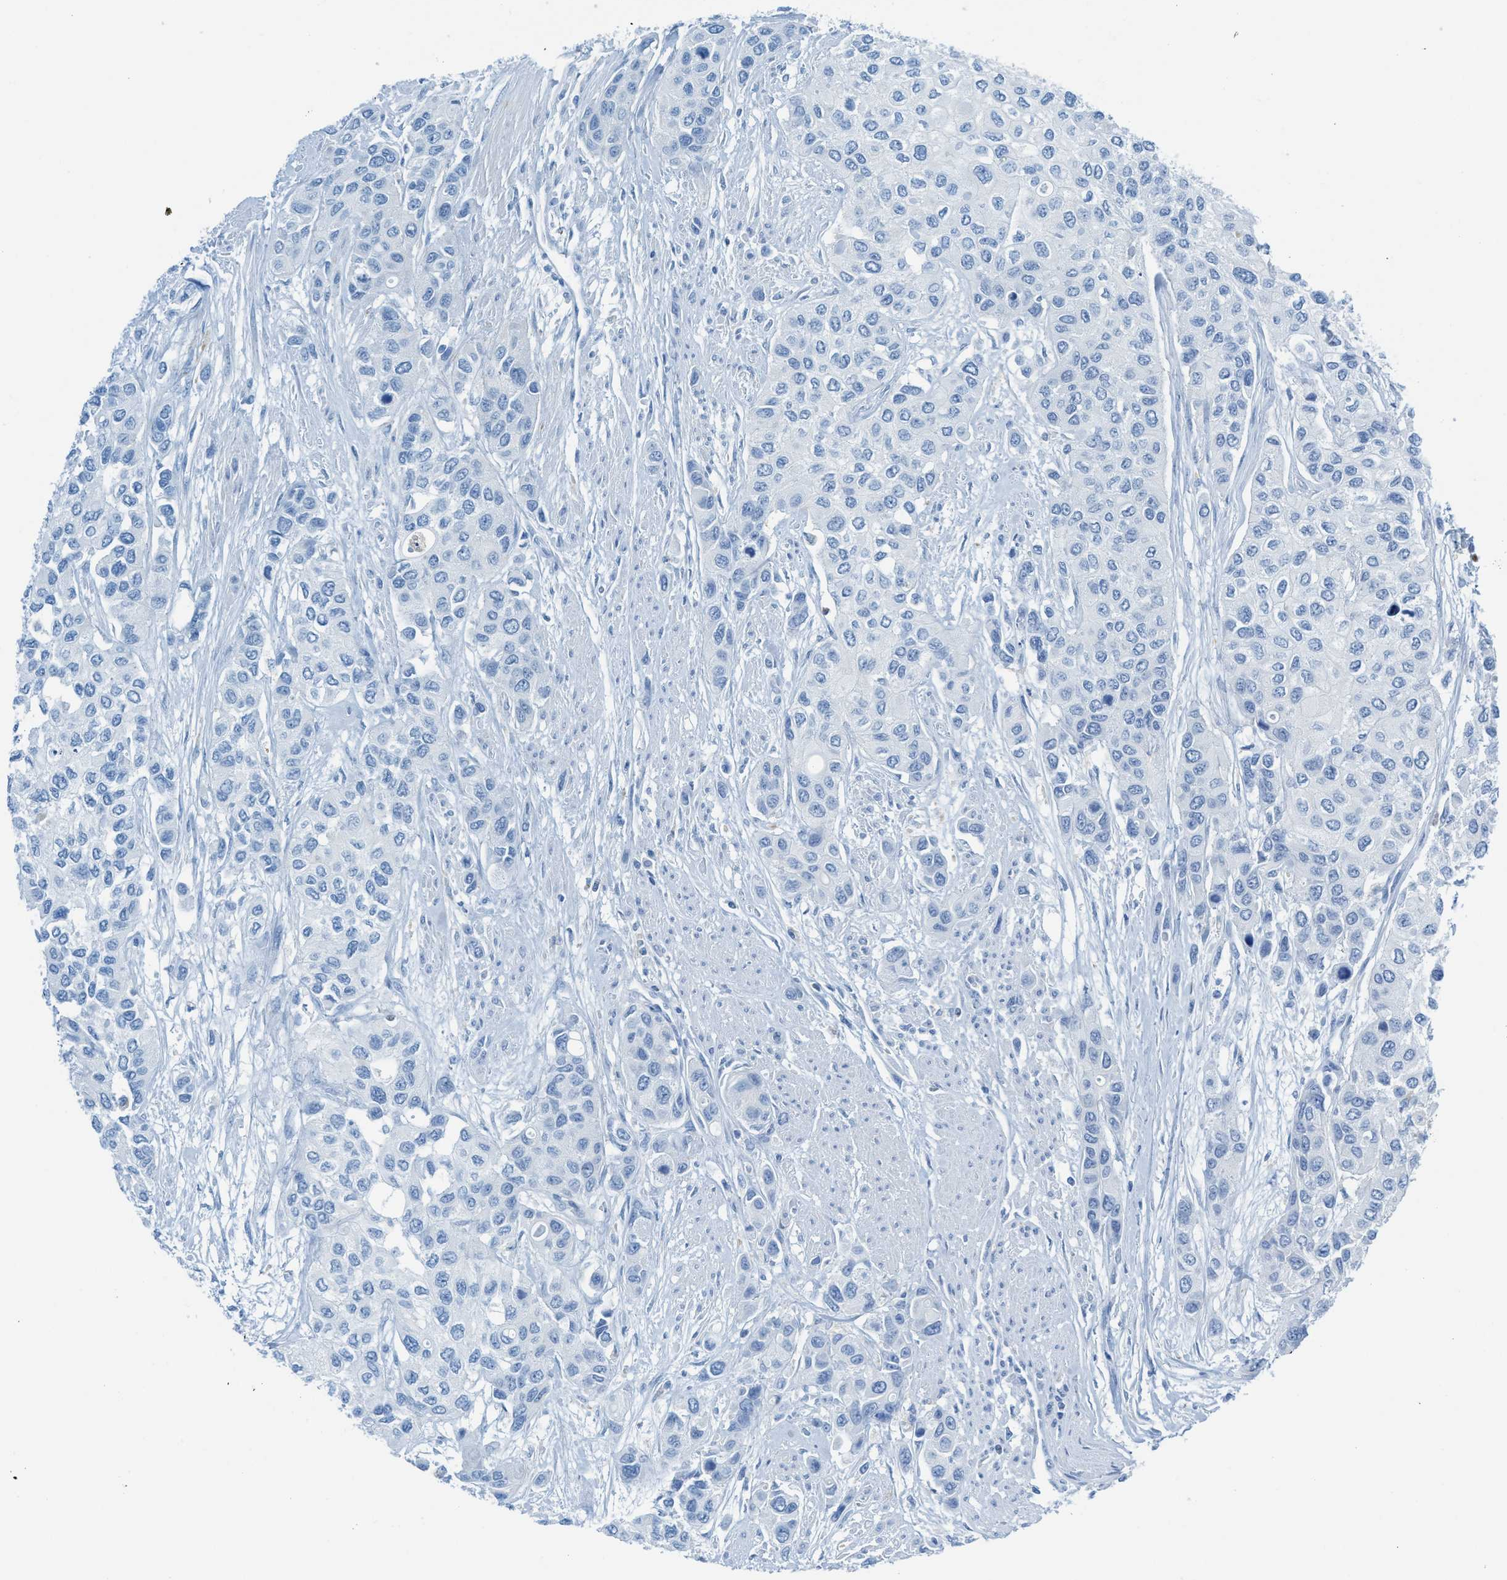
{"staining": {"intensity": "negative", "quantity": "none", "location": "none"}, "tissue": "urothelial cancer", "cell_type": "Tumor cells", "image_type": "cancer", "snomed": [{"axis": "morphology", "description": "Urothelial carcinoma, High grade"}, {"axis": "topography", "description": "Urinary bladder"}], "caption": "Immunohistochemistry histopathology image of urothelial cancer stained for a protein (brown), which exhibits no expression in tumor cells.", "gene": "C21orf62", "patient": {"sex": "female", "age": 56}}